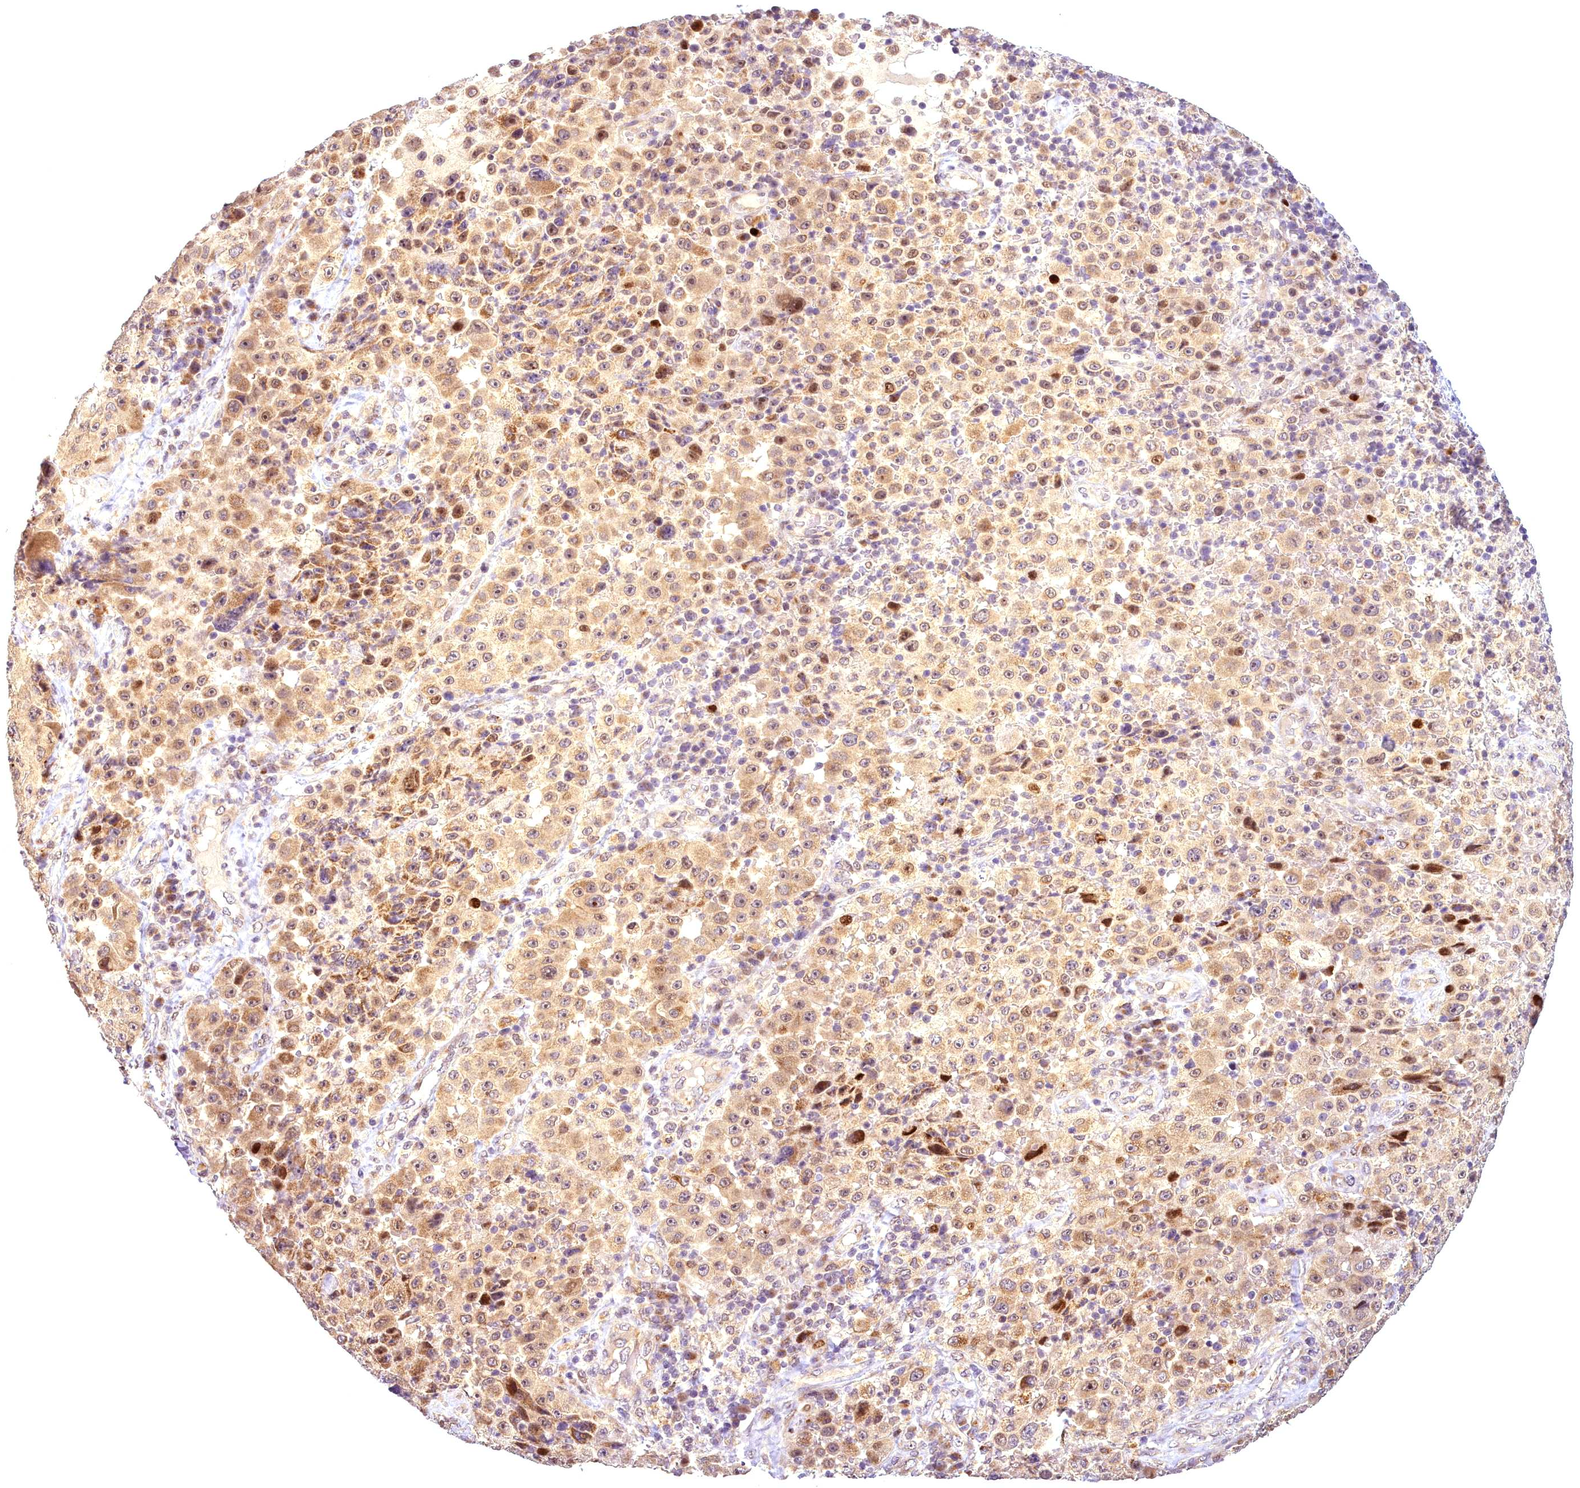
{"staining": {"intensity": "weak", "quantity": ">75%", "location": "cytoplasmic/membranous,nuclear"}, "tissue": "melanoma", "cell_type": "Tumor cells", "image_type": "cancer", "snomed": [{"axis": "morphology", "description": "Malignant melanoma, Metastatic site"}, {"axis": "topography", "description": "Lymph node"}], "caption": "Tumor cells demonstrate low levels of weak cytoplasmic/membranous and nuclear staining in approximately >75% of cells in human malignant melanoma (metastatic site). The staining is performed using DAB (3,3'-diaminobenzidine) brown chromogen to label protein expression. The nuclei are counter-stained blue using hematoxylin.", "gene": "AP1M1", "patient": {"sex": "male", "age": 62}}